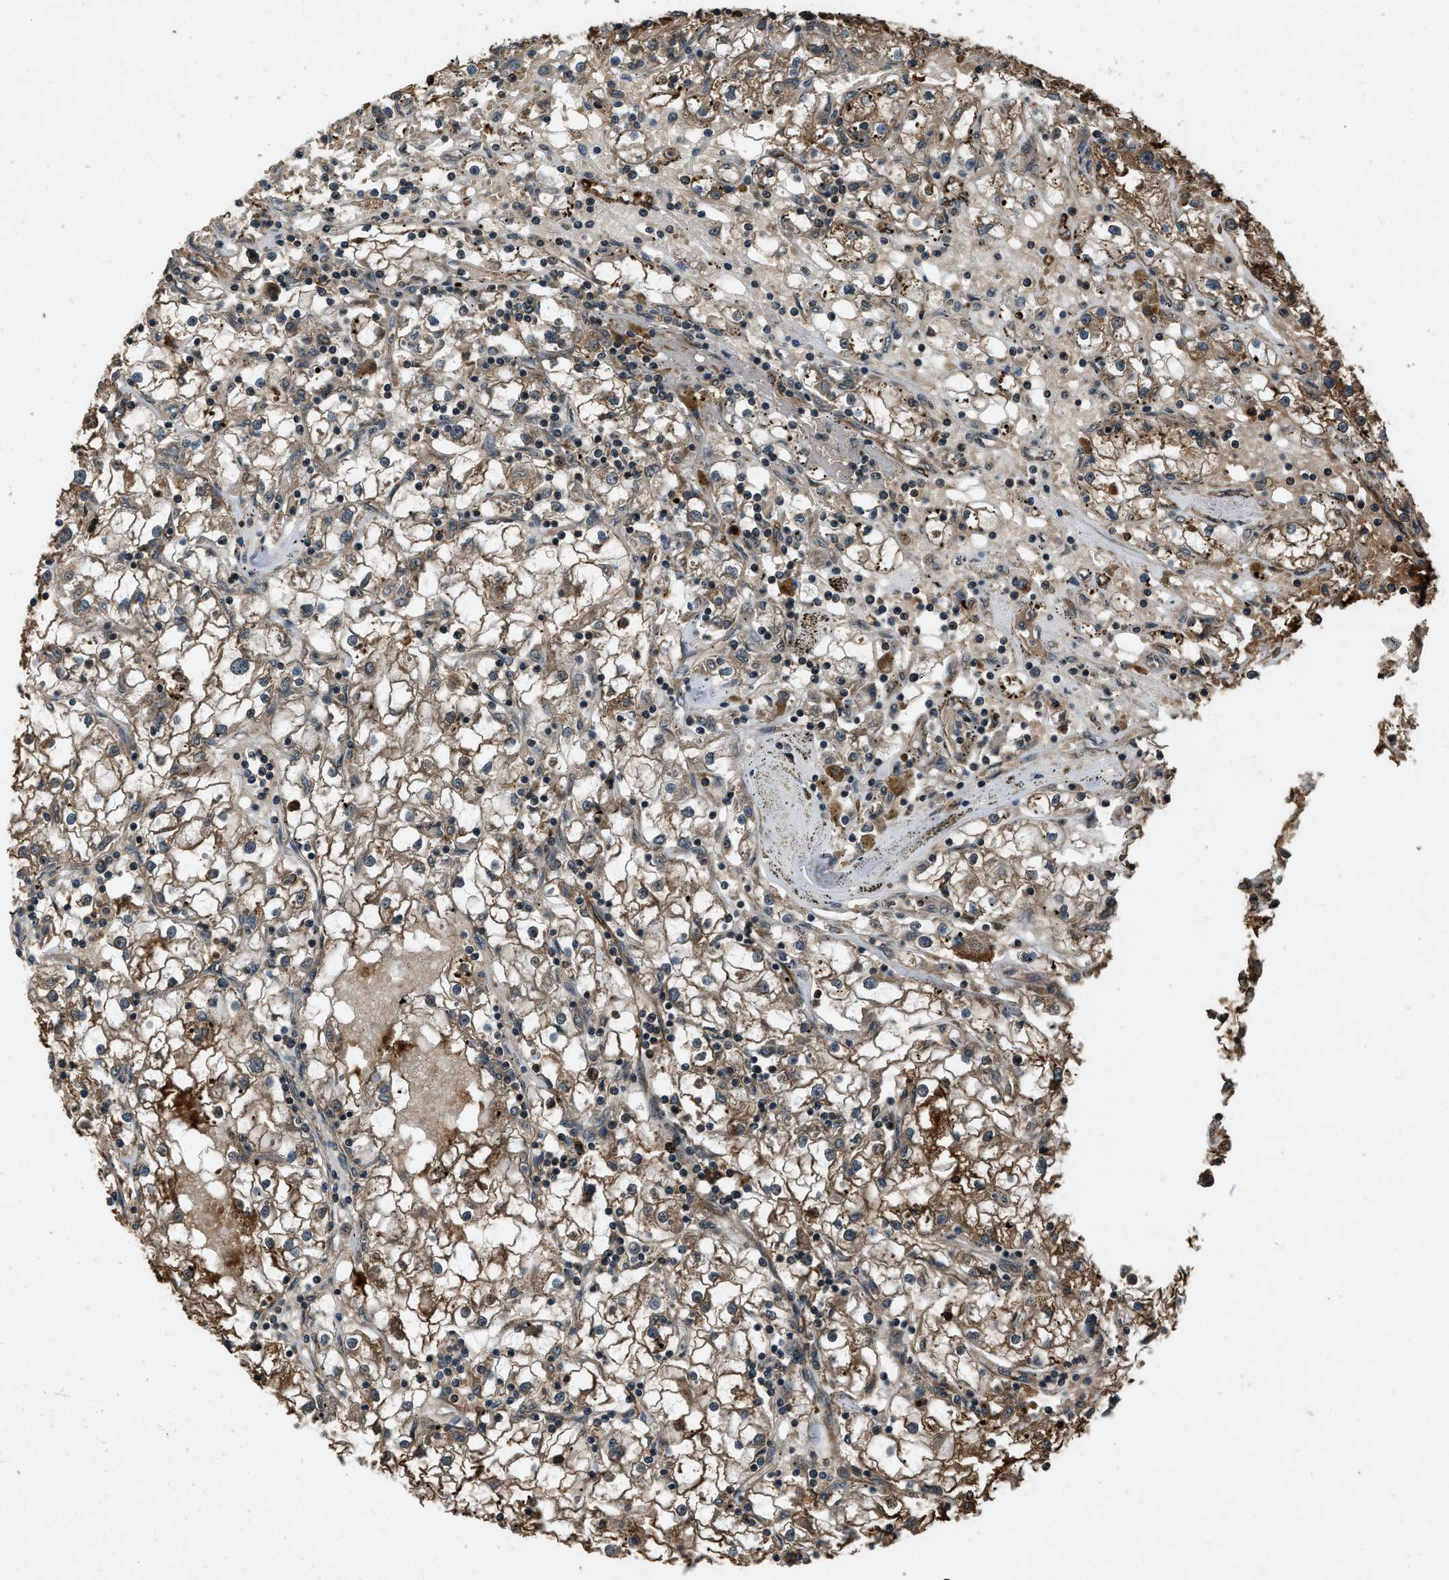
{"staining": {"intensity": "moderate", "quantity": ">75%", "location": "cytoplasmic/membranous"}, "tissue": "renal cancer", "cell_type": "Tumor cells", "image_type": "cancer", "snomed": [{"axis": "morphology", "description": "Adenocarcinoma, NOS"}, {"axis": "topography", "description": "Kidney"}], "caption": "A medium amount of moderate cytoplasmic/membranous expression is seen in about >75% of tumor cells in renal cancer tissue.", "gene": "IRAK4", "patient": {"sex": "male", "age": 56}}